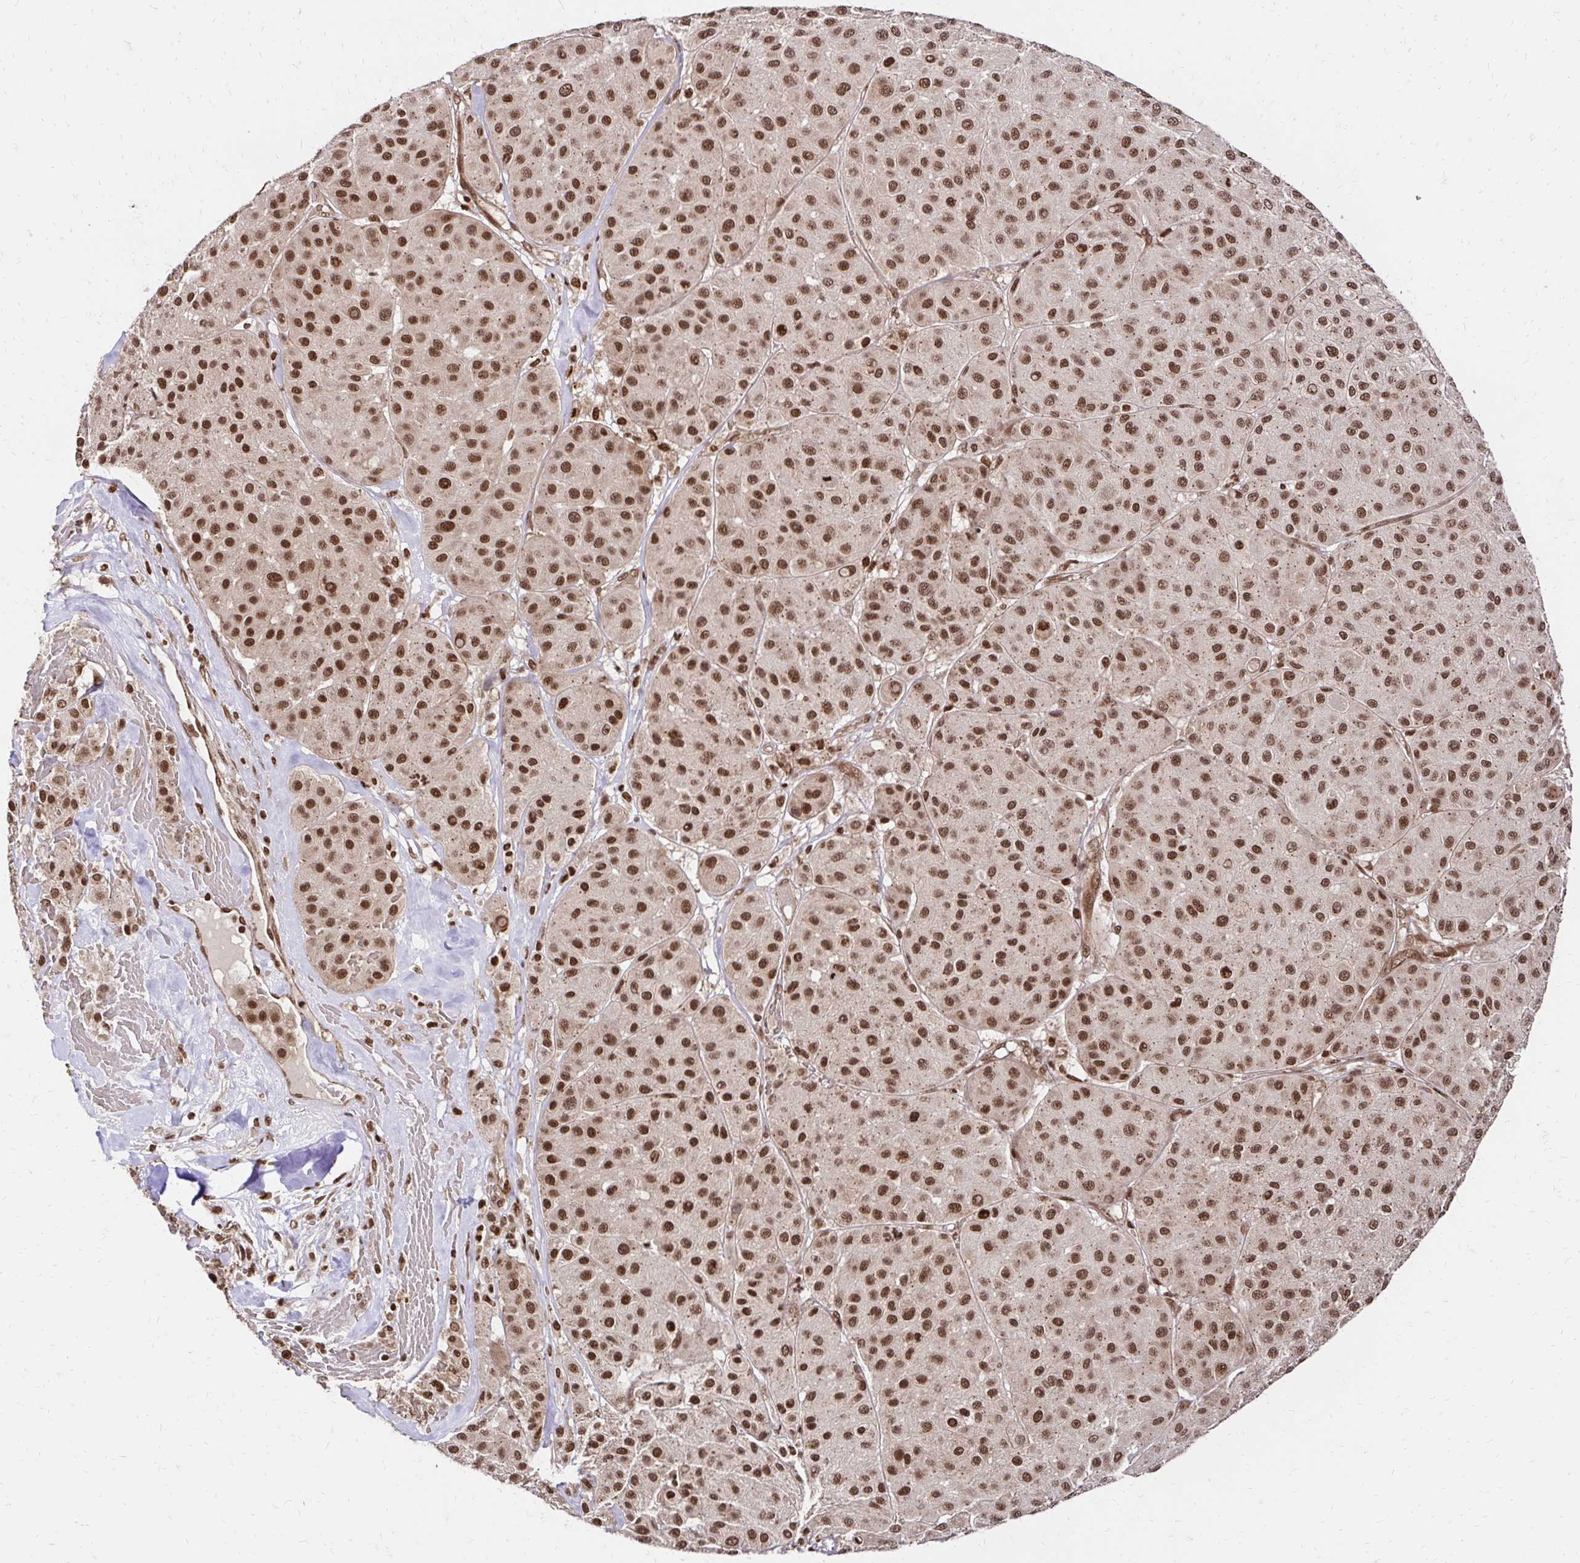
{"staining": {"intensity": "strong", "quantity": ">75%", "location": "nuclear"}, "tissue": "melanoma", "cell_type": "Tumor cells", "image_type": "cancer", "snomed": [{"axis": "morphology", "description": "Malignant melanoma, Metastatic site"}, {"axis": "topography", "description": "Smooth muscle"}], "caption": "Protein staining of malignant melanoma (metastatic site) tissue shows strong nuclear positivity in about >75% of tumor cells.", "gene": "GLYR1", "patient": {"sex": "male", "age": 41}}